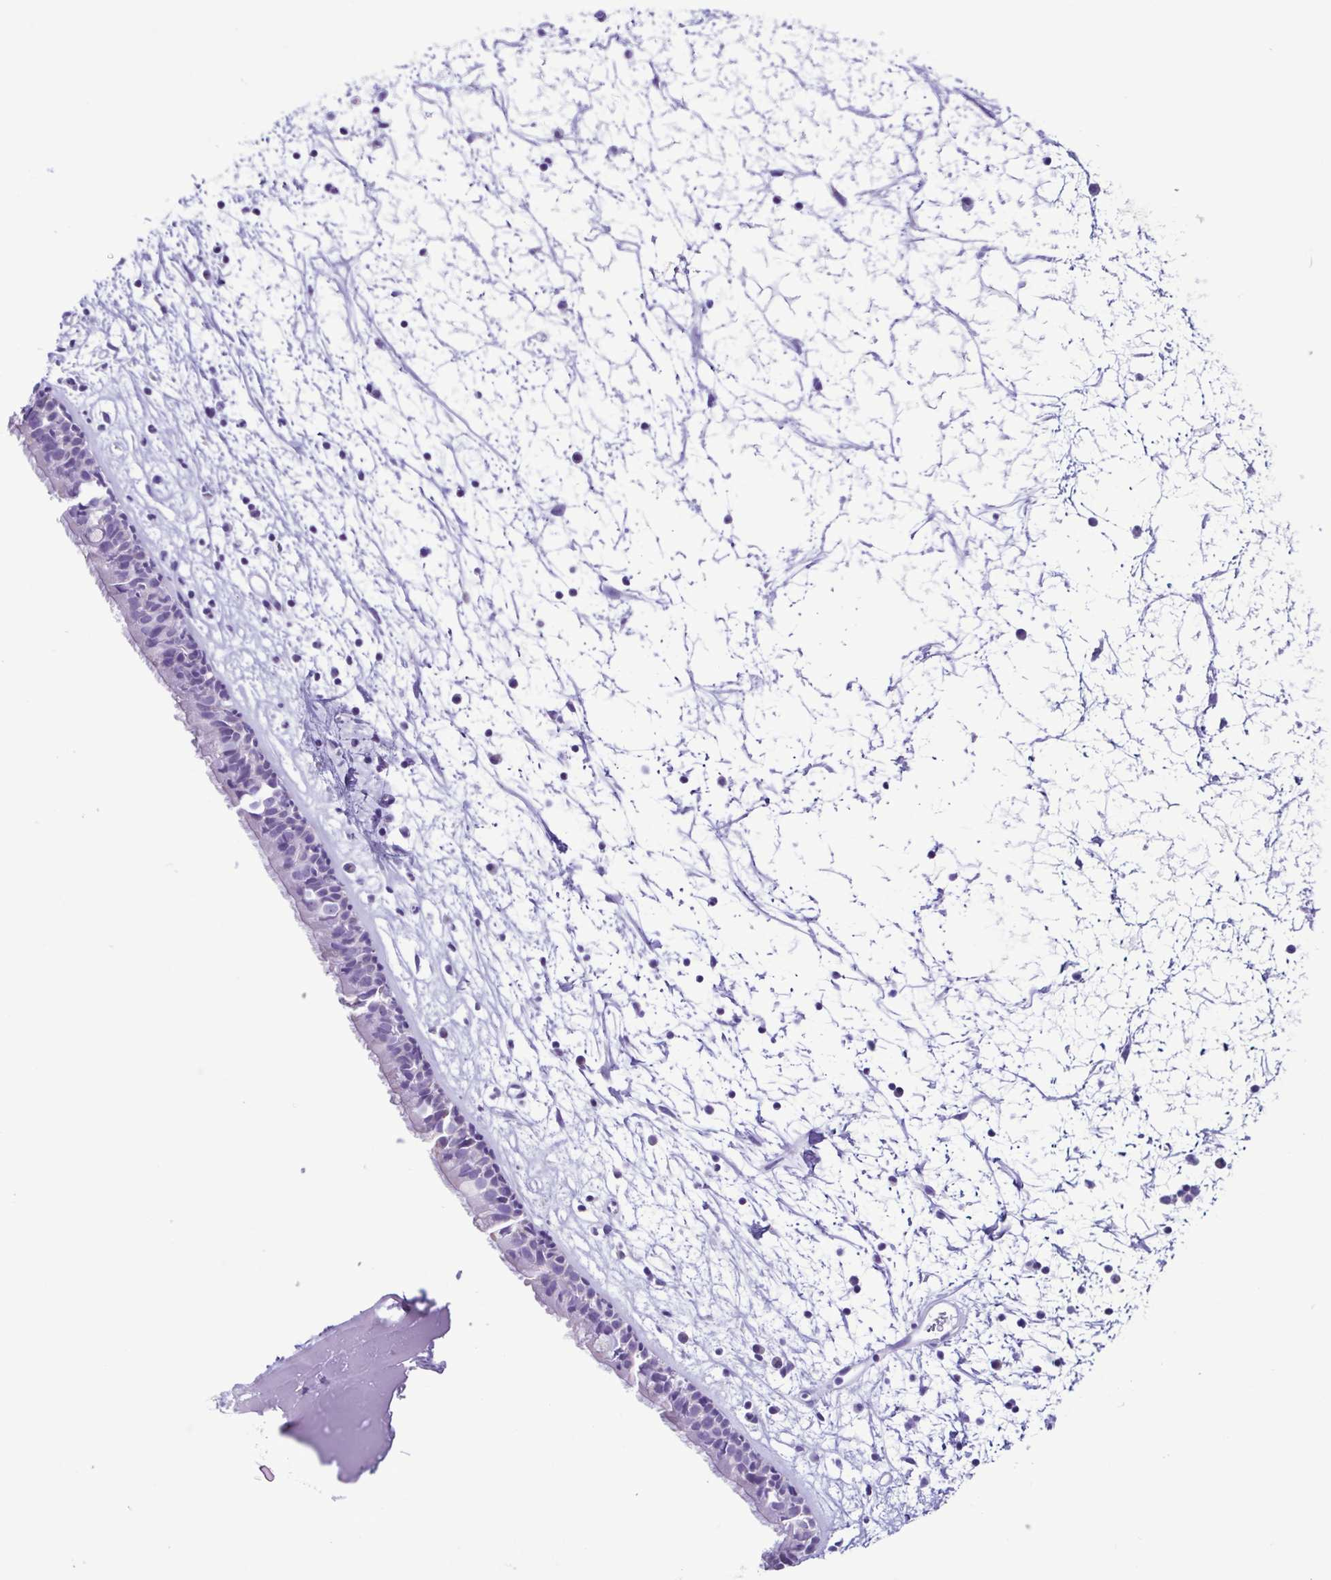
{"staining": {"intensity": "negative", "quantity": "none", "location": "none"}, "tissue": "nasopharynx", "cell_type": "Respiratory epithelial cells", "image_type": "normal", "snomed": [{"axis": "morphology", "description": "Normal tissue, NOS"}, {"axis": "topography", "description": "Nasopharynx"}], "caption": "An IHC image of normal nasopharynx is shown. There is no staining in respiratory epithelial cells of nasopharynx. (DAB immunohistochemistry (IHC) with hematoxylin counter stain).", "gene": "ACTRT3", "patient": {"sex": "male", "age": 24}}